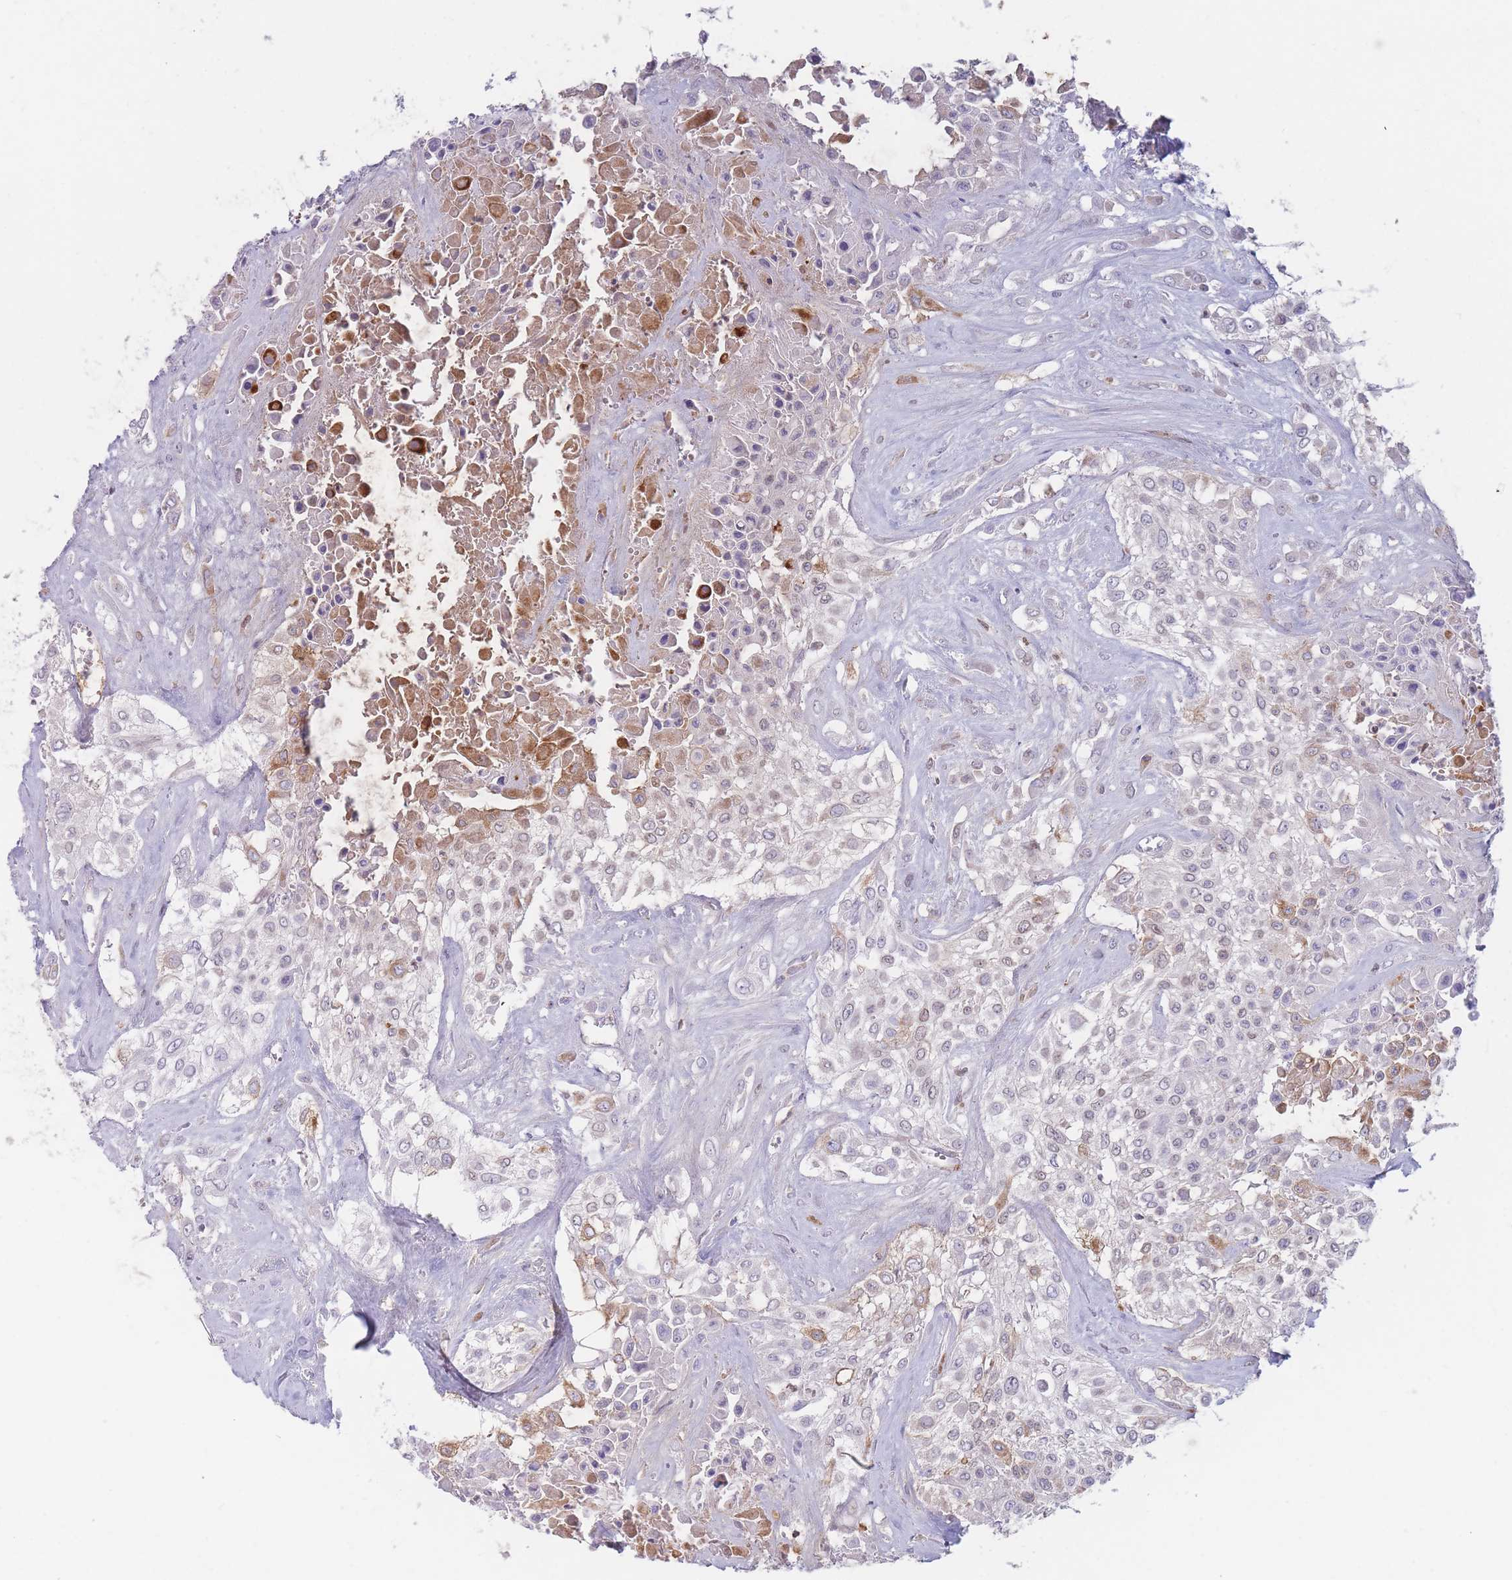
{"staining": {"intensity": "moderate", "quantity": "<25%", "location": "cytoplasmic/membranous"}, "tissue": "urothelial cancer", "cell_type": "Tumor cells", "image_type": "cancer", "snomed": [{"axis": "morphology", "description": "Urothelial carcinoma, High grade"}, {"axis": "topography", "description": "Urinary bladder"}], "caption": "The micrograph shows a brown stain indicating the presence of a protein in the cytoplasmic/membranous of tumor cells in urothelial carcinoma (high-grade). (IHC, brightfield microscopy, high magnification).", "gene": "PRG4", "patient": {"sex": "male", "age": 67}}